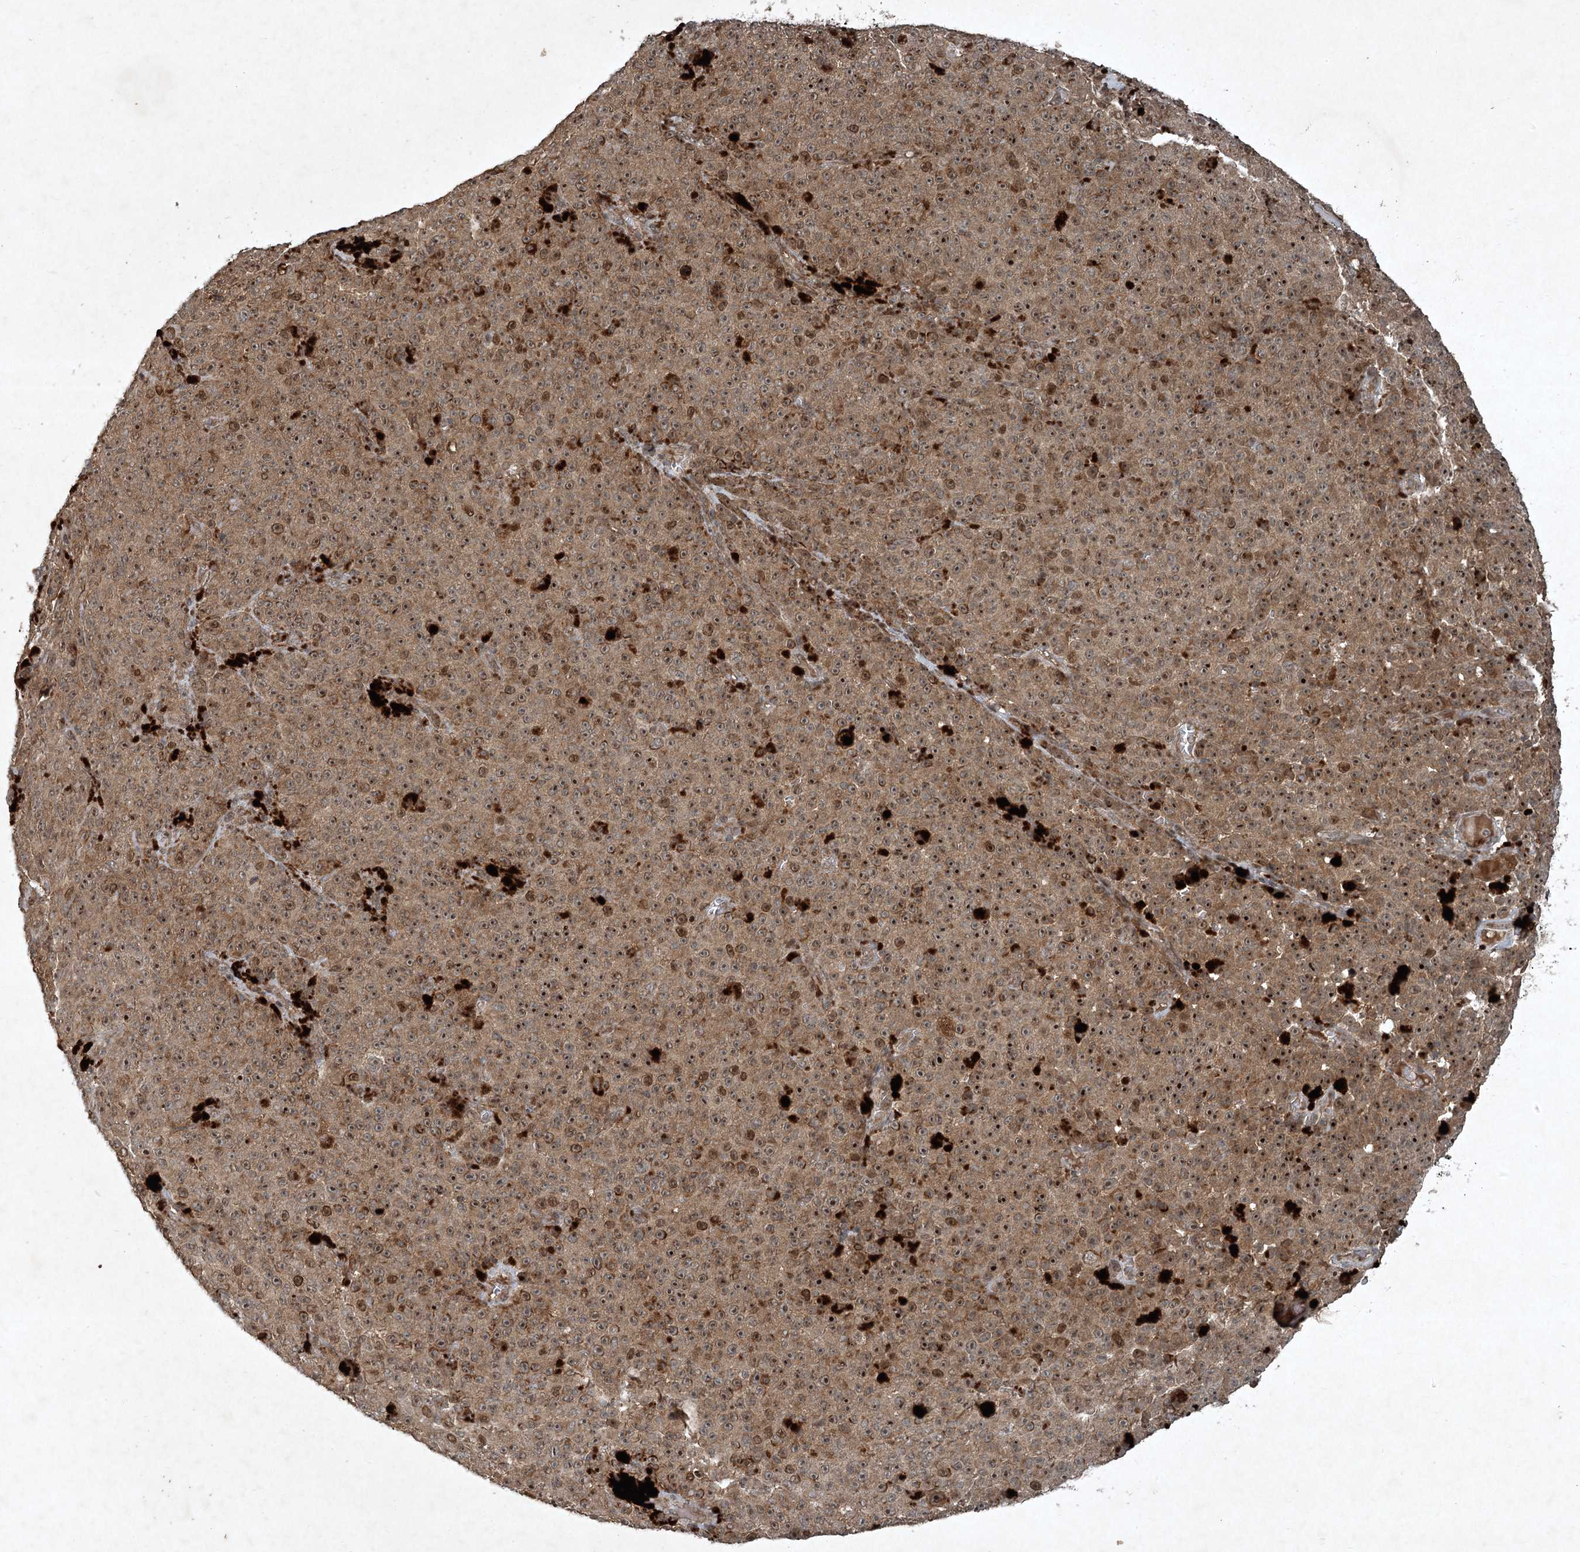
{"staining": {"intensity": "moderate", "quantity": ">75%", "location": "cytoplasmic/membranous,nuclear"}, "tissue": "melanoma", "cell_type": "Tumor cells", "image_type": "cancer", "snomed": [{"axis": "morphology", "description": "Malignant melanoma, NOS"}, {"axis": "topography", "description": "Skin"}], "caption": "Tumor cells exhibit medium levels of moderate cytoplasmic/membranous and nuclear staining in approximately >75% of cells in melanoma. Nuclei are stained in blue.", "gene": "UNC93A", "patient": {"sex": "female", "age": 82}}